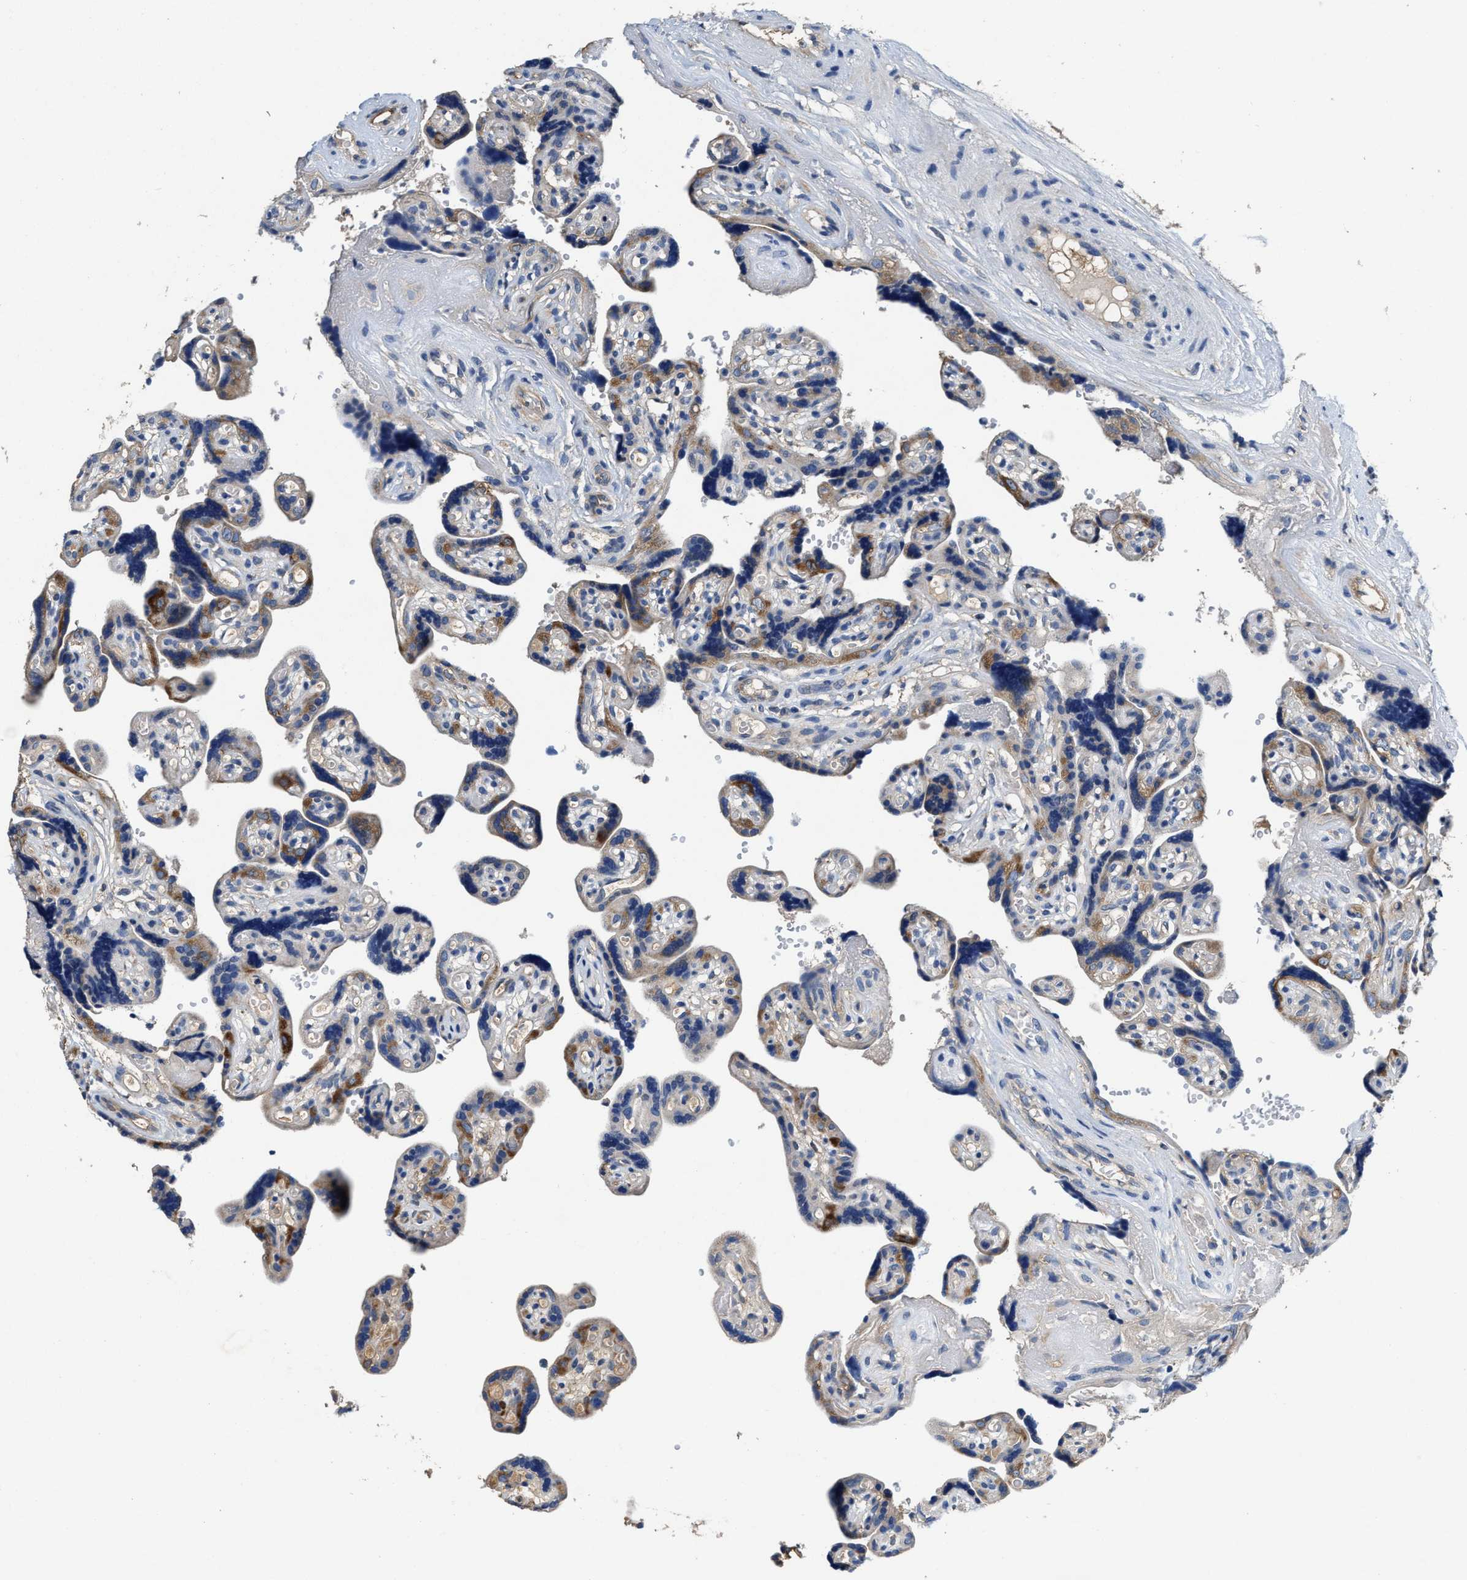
{"staining": {"intensity": "strong", "quantity": "25%-75%", "location": "cytoplasmic/membranous"}, "tissue": "placenta", "cell_type": "Trophoblastic cells", "image_type": "normal", "snomed": [{"axis": "morphology", "description": "Normal tissue, NOS"}, {"axis": "topography", "description": "Placenta"}], "caption": "The image exhibits immunohistochemical staining of unremarkable placenta. There is strong cytoplasmic/membranous expression is seen in about 25%-75% of trophoblastic cells.", "gene": "PEG10", "patient": {"sex": "female", "age": 30}}